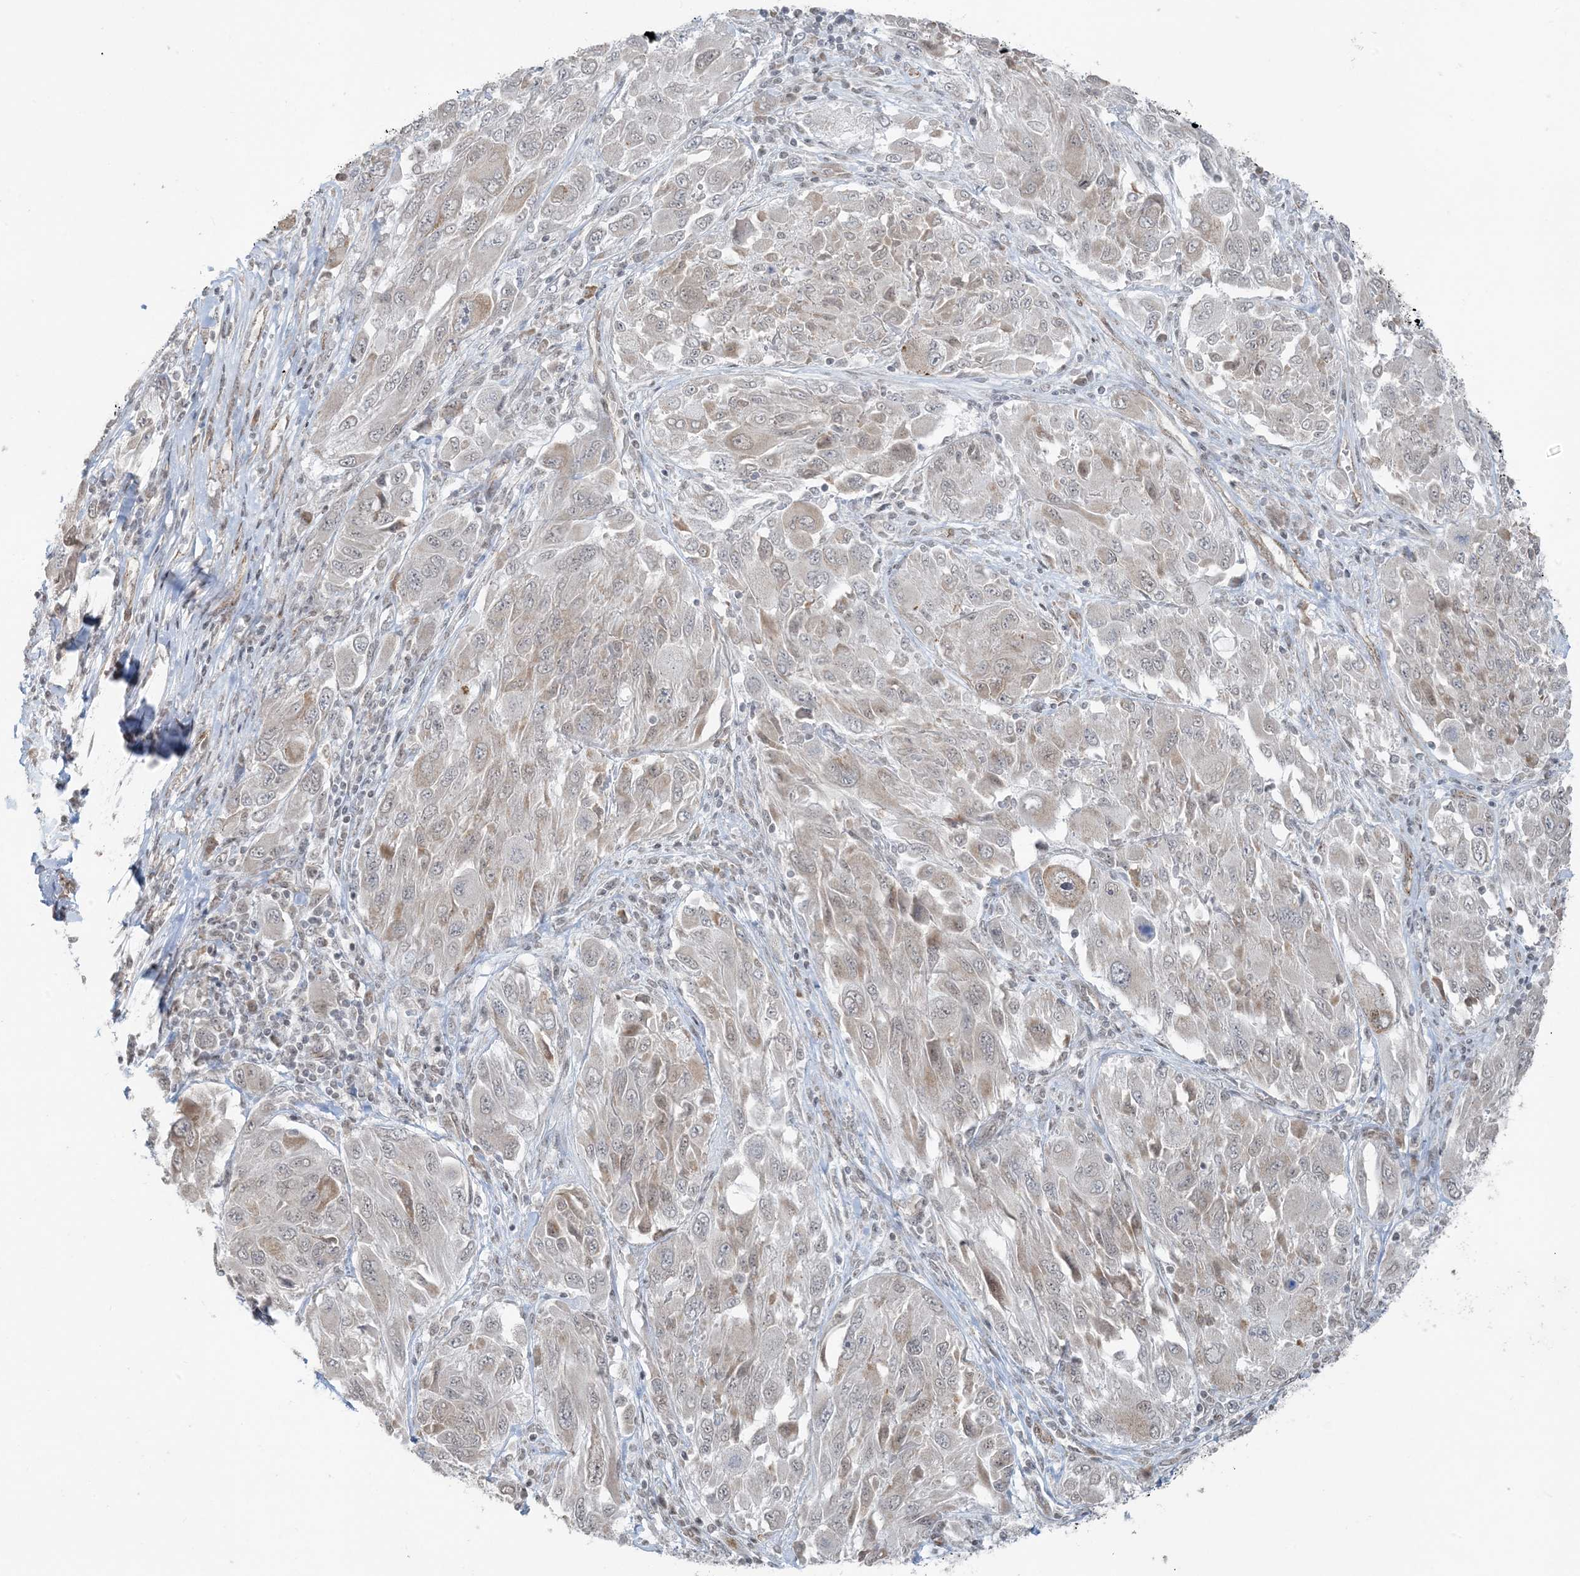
{"staining": {"intensity": "negative", "quantity": "none", "location": "none"}, "tissue": "melanoma", "cell_type": "Tumor cells", "image_type": "cancer", "snomed": [{"axis": "morphology", "description": "Malignant melanoma, NOS"}, {"axis": "topography", "description": "Skin"}], "caption": "A high-resolution image shows immunohistochemistry (IHC) staining of malignant melanoma, which exhibits no significant staining in tumor cells.", "gene": "CHCHD4", "patient": {"sex": "female", "age": 91}}